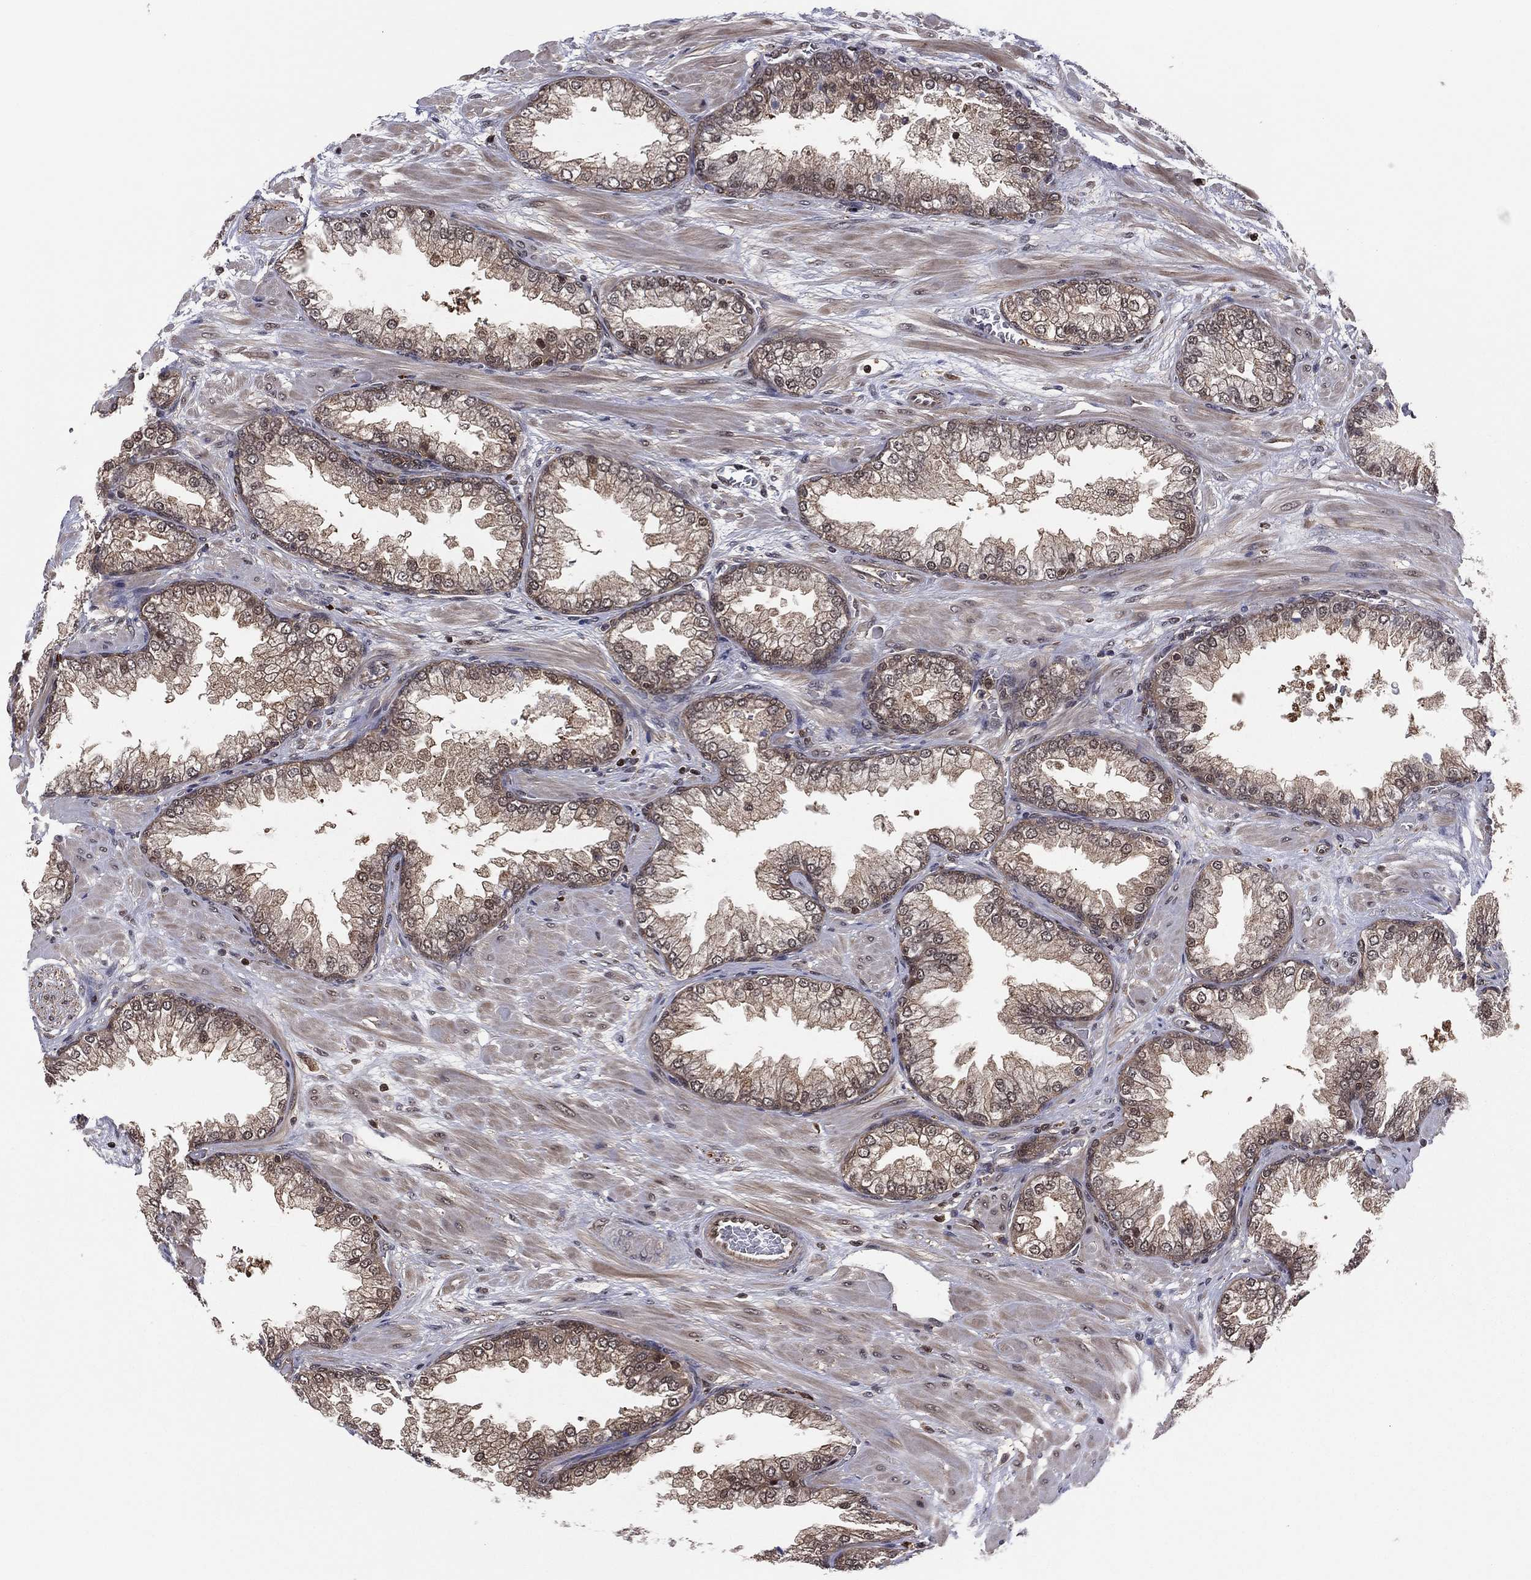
{"staining": {"intensity": "moderate", "quantity": ">75%", "location": "cytoplasmic/membranous"}, "tissue": "prostate cancer", "cell_type": "Tumor cells", "image_type": "cancer", "snomed": [{"axis": "morphology", "description": "Adenocarcinoma, Low grade"}, {"axis": "topography", "description": "Prostate"}], "caption": "A micrograph showing moderate cytoplasmic/membranous positivity in approximately >75% of tumor cells in prostate cancer (low-grade adenocarcinoma), as visualized by brown immunohistochemical staining.", "gene": "ICOSLG", "patient": {"sex": "male", "age": 57}}